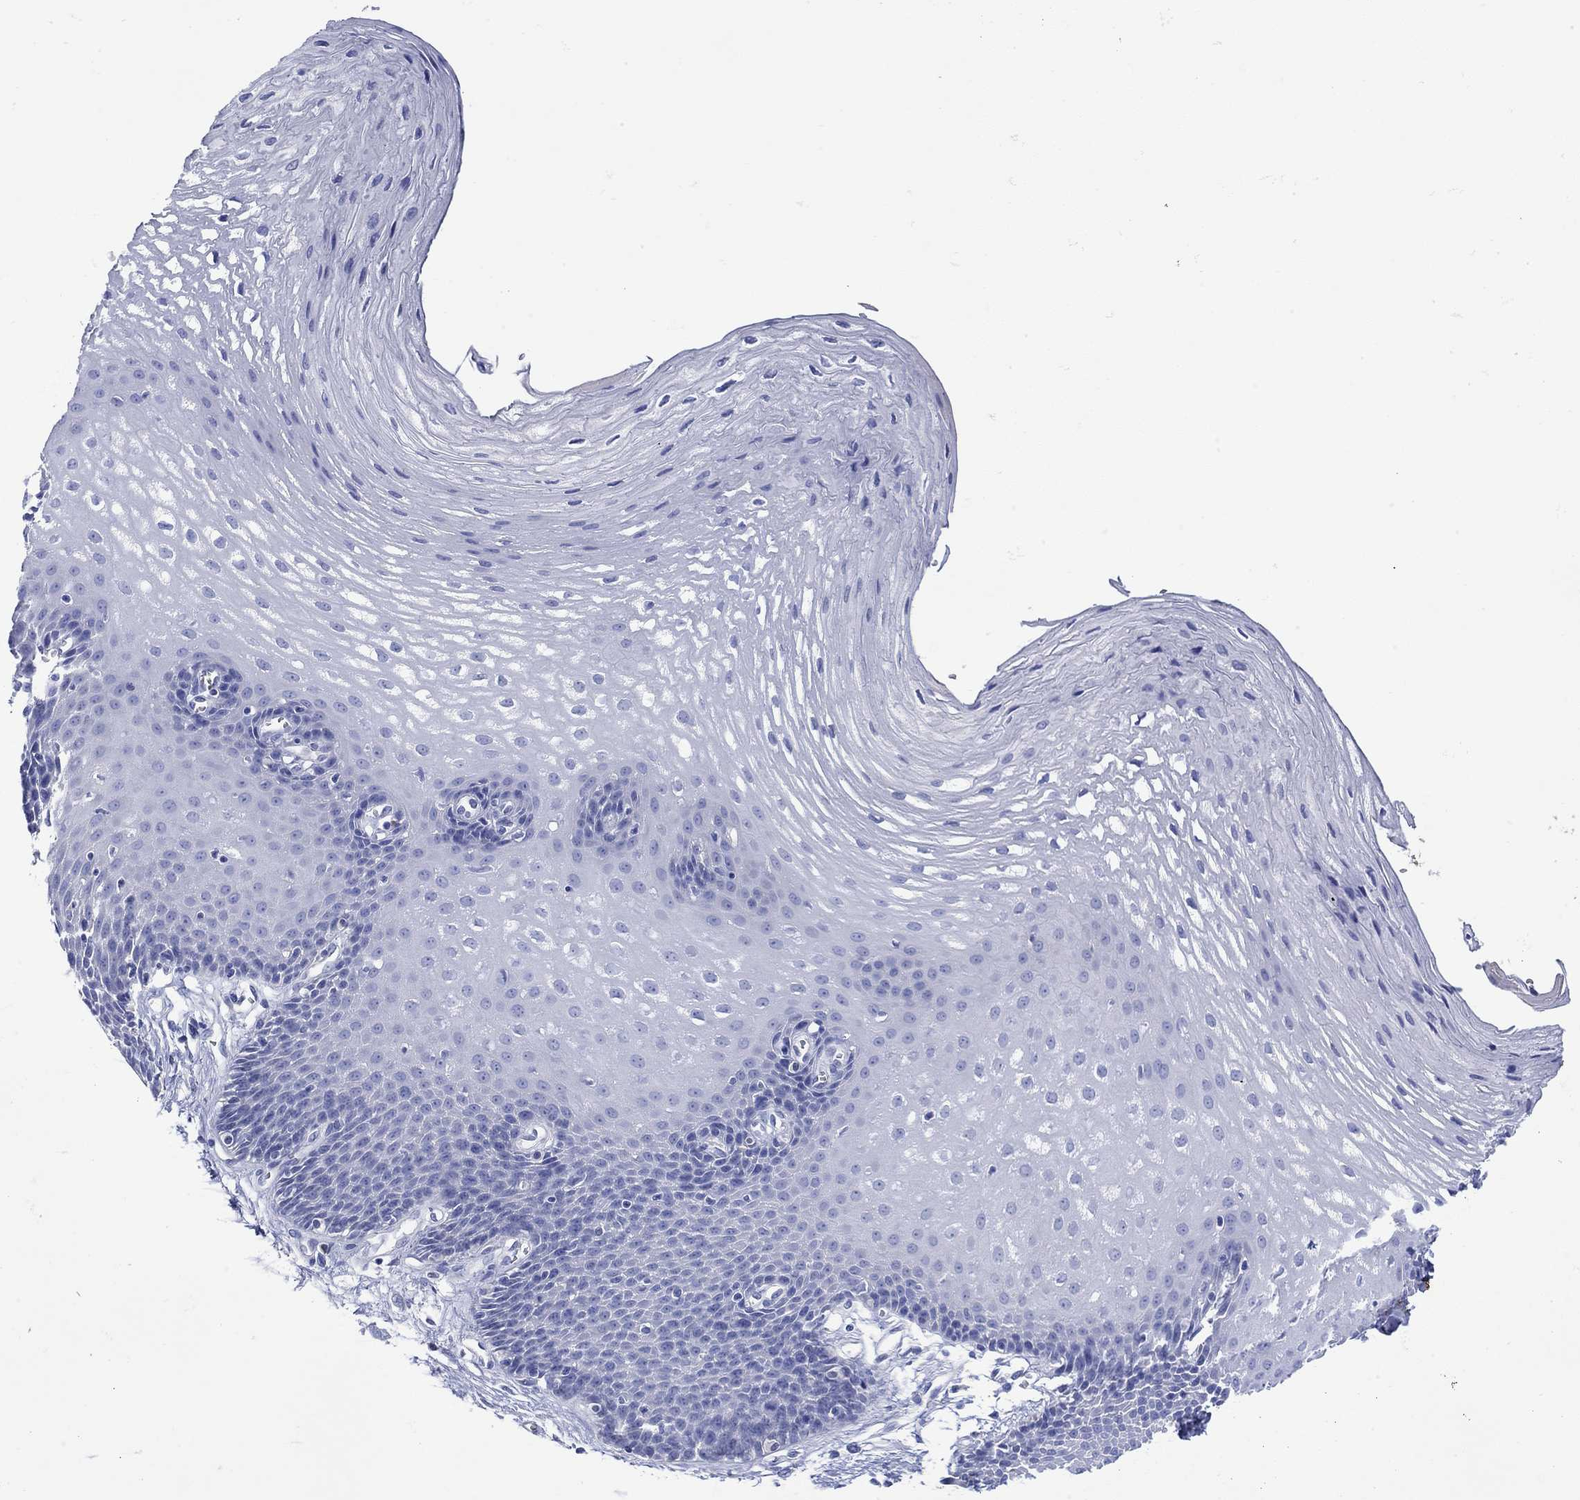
{"staining": {"intensity": "negative", "quantity": "none", "location": "none"}, "tissue": "esophagus", "cell_type": "Squamous epithelial cells", "image_type": "normal", "snomed": [{"axis": "morphology", "description": "Normal tissue, NOS"}, {"axis": "topography", "description": "Esophagus"}], "caption": "This photomicrograph is of benign esophagus stained with immunohistochemistry (IHC) to label a protein in brown with the nuclei are counter-stained blue. There is no staining in squamous epithelial cells. The staining was performed using DAB (3,3'-diaminobenzidine) to visualize the protein expression in brown, while the nuclei were stained in blue with hematoxylin (Magnification: 20x).", "gene": "ANKMY1", "patient": {"sex": "male", "age": 72}}